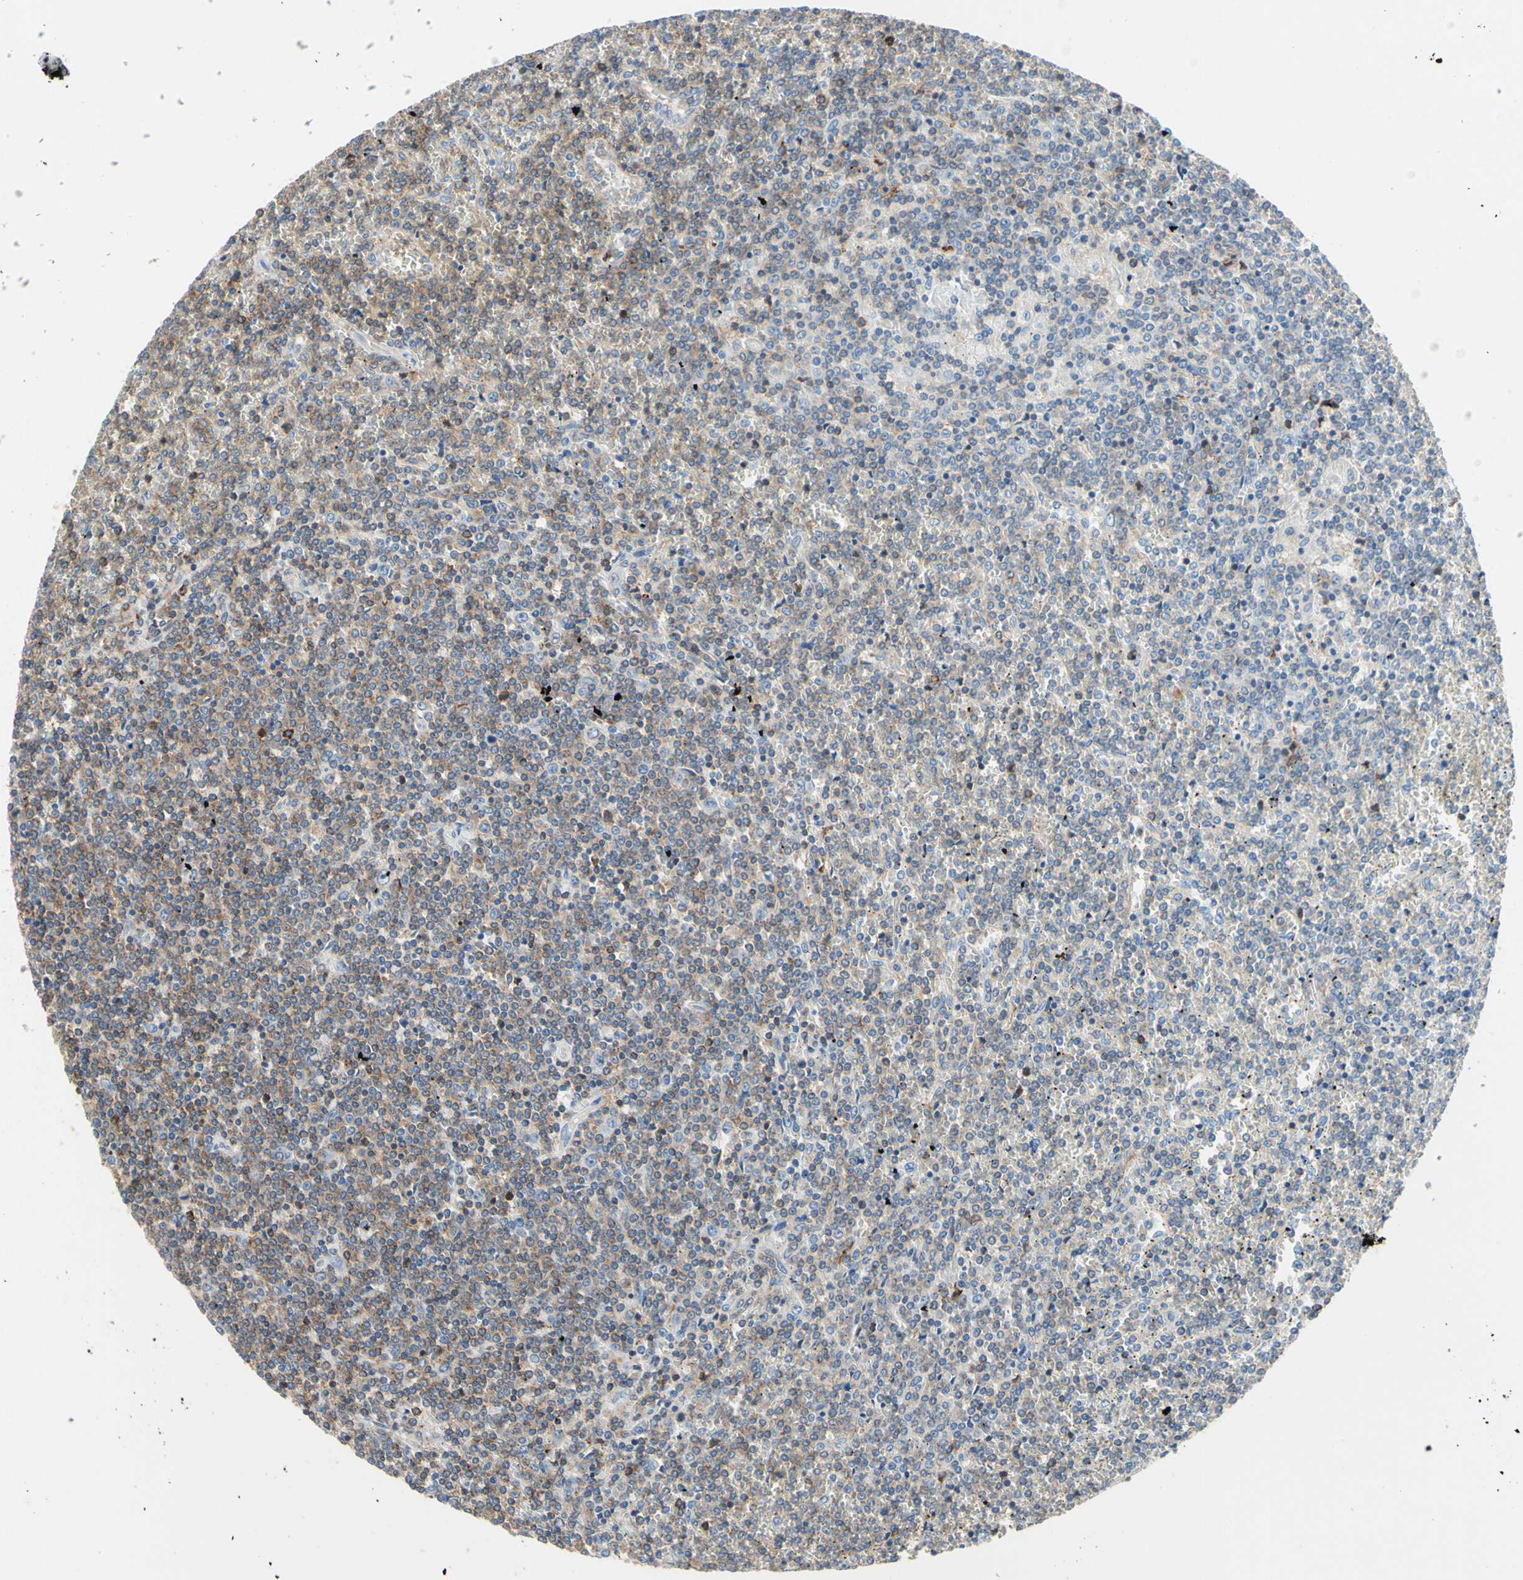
{"staining": {"intensity": "weak", "quantity": "25%-75%", "location": "cytoplasmic/membranous"}, "tissue": "lymphoma", "cell_type": "Tumor cells", "image_type": "cancer", "snomed": [{"axis": "morphology", "description": "Malignant lymphoma, non-Hodgkin's type, Low grade"}, {"axis": "topography", "description": "Spleen"}], "caption": "Brown immunohistochemical staining in lymphoma demonstrates weak cytoplasmic/membranous staining in approximately 25%-75% of tumor cells.", "gene": "SEMA4C", "patient": {"sex": "female", "age": 19}}